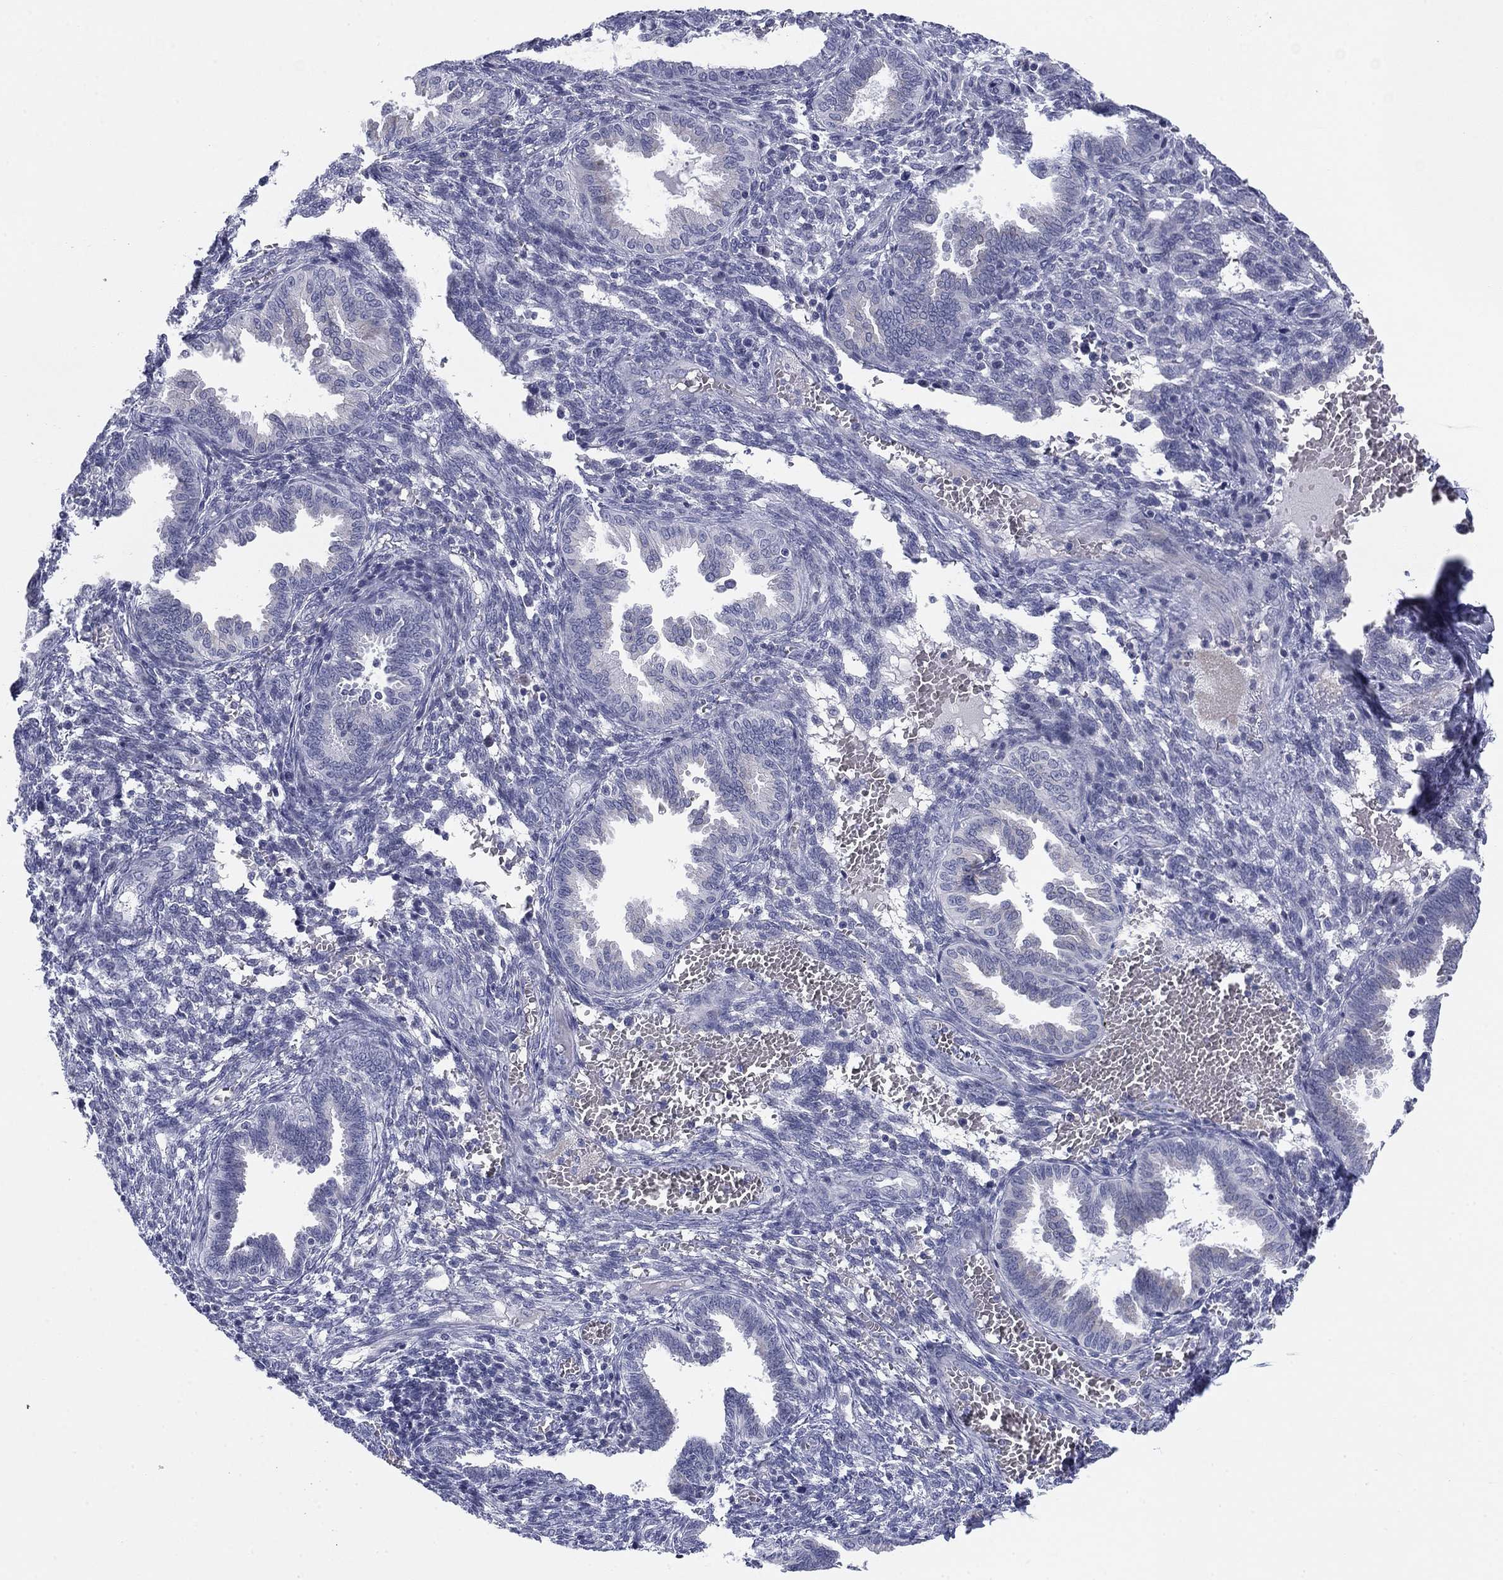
{"staining": {"intensity": "negative", "quantity": "none", "location": "none"}, "tissue": "endometrium", "cell_type": "Cells in endometrial stroma", "image_type": "normal", "snomed": [{"axis": "morphology", "description": "Normal tissue, NOS"}, {"axis": "topography", "description": "Endometrium"}], "caption": "Immunohistochemical staining of normal human endometrium displays no significant expression in cells in endometrial stroma. The staining was performed using DAB to visualize the protein expression in brown, while the nuclei were stained in blue with hematoxylin (Magnification: 20x).", "gene": "PRPH", "patient": {"sex": "female", "age": 42}}